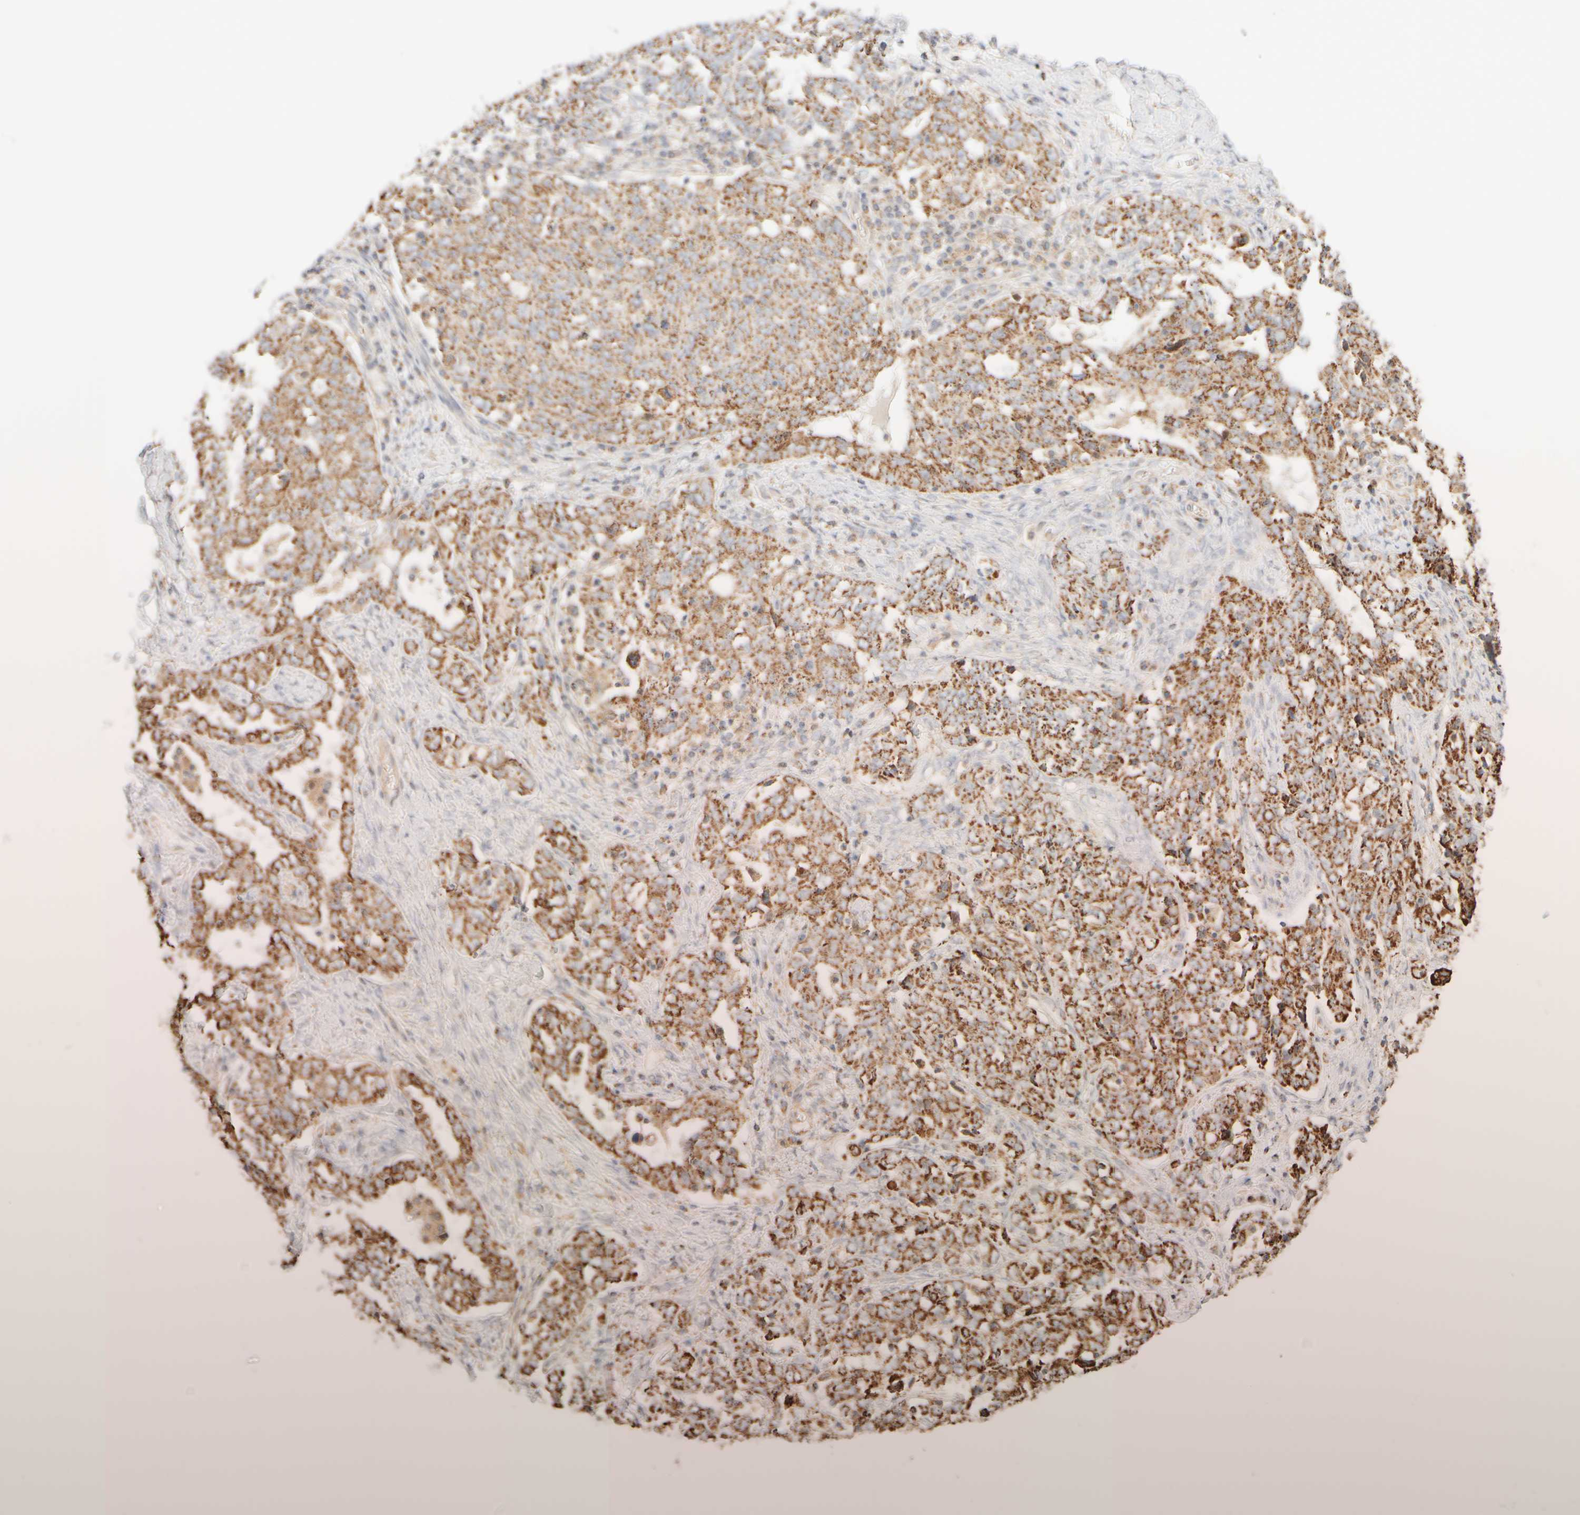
{"staining": {"intensity": "strong", "quantity": ">75%", "location": "cytoplasmic/membranous"}, "tissue": "ovarian cancer", "cell_type": "Tumor cells", "image_type": "cancer", "snomed": [{"axis": "morphology", "description": "Carcinoma, endometroid"}, {"axis": "topography", "description": "Ovary"}], "caption": "High-magnification brightfield microscopy of ovarian cancer (endometroid carcinoma) stained with DAB (3,3'-diaminobenzidine) (brown) and counterstained with hematoxylin (blue). tumor cells exhibit strong cytoplasmic/membranous expression is present in approximately>75% of cells.", "gene": "APBB2", "patient": {"sex": "female", "age": 62}}